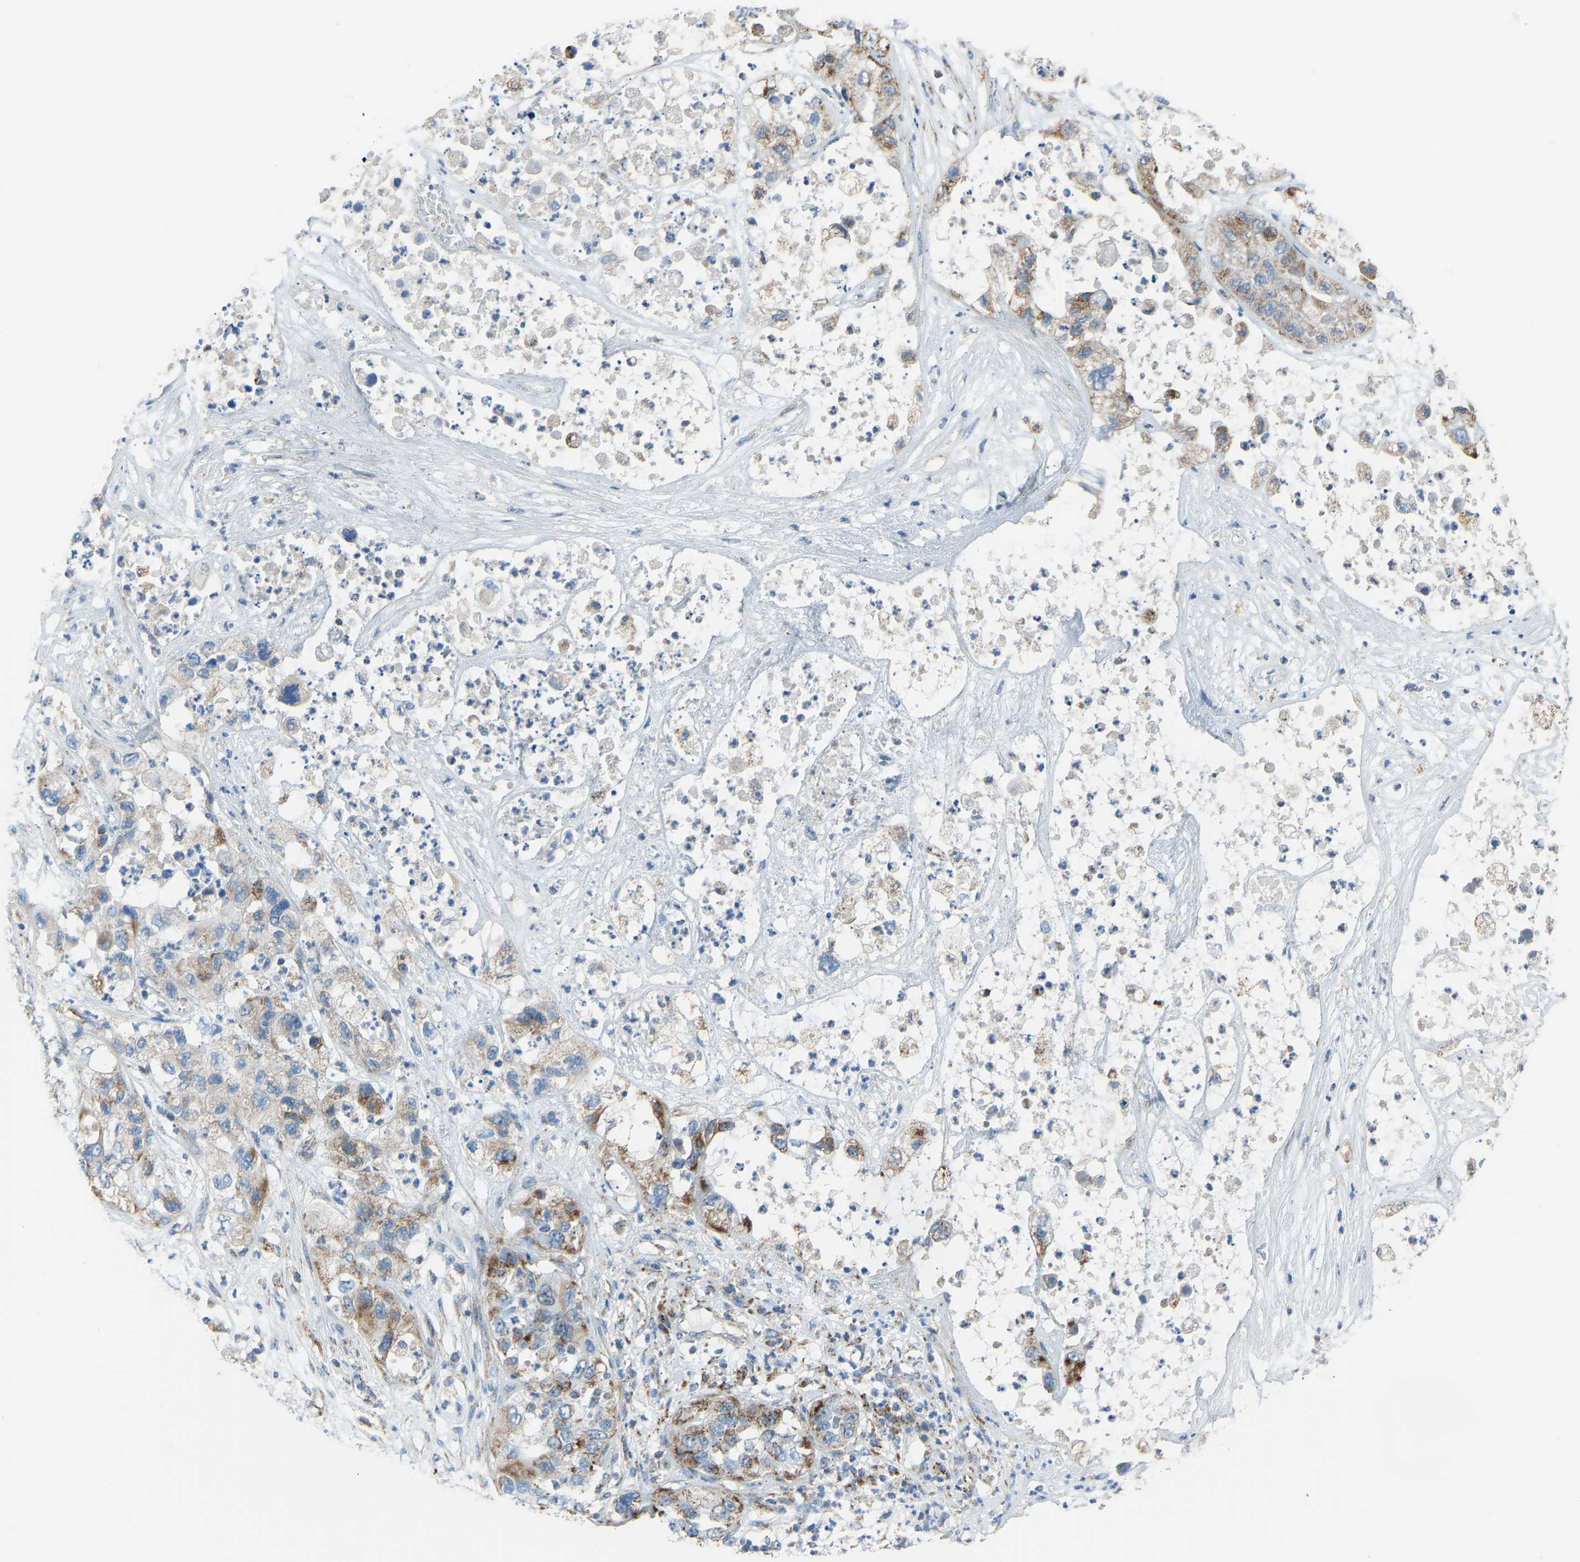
{"staining": {"intensity": "moderate", "quantity": "25%-75%", "location": "cytoplasmic/membranous"}, "tissue": "pancreatic cancer", "cell_type": "Tumor cells", "image_type": "cancer", "snomed": [{"axis": "morphology", "description": "Adenocarcinoma, NOS"}, {"axis": "topography", "description": "Pancreas"}], "caption": "A brown stain labels moderate cytoplasmic/membranous staining of a protein in adenocarcinoma (pancreatic) tumor cells.", "gene": "SMIM20", "patient": {"sex": "female", "age": 78}}